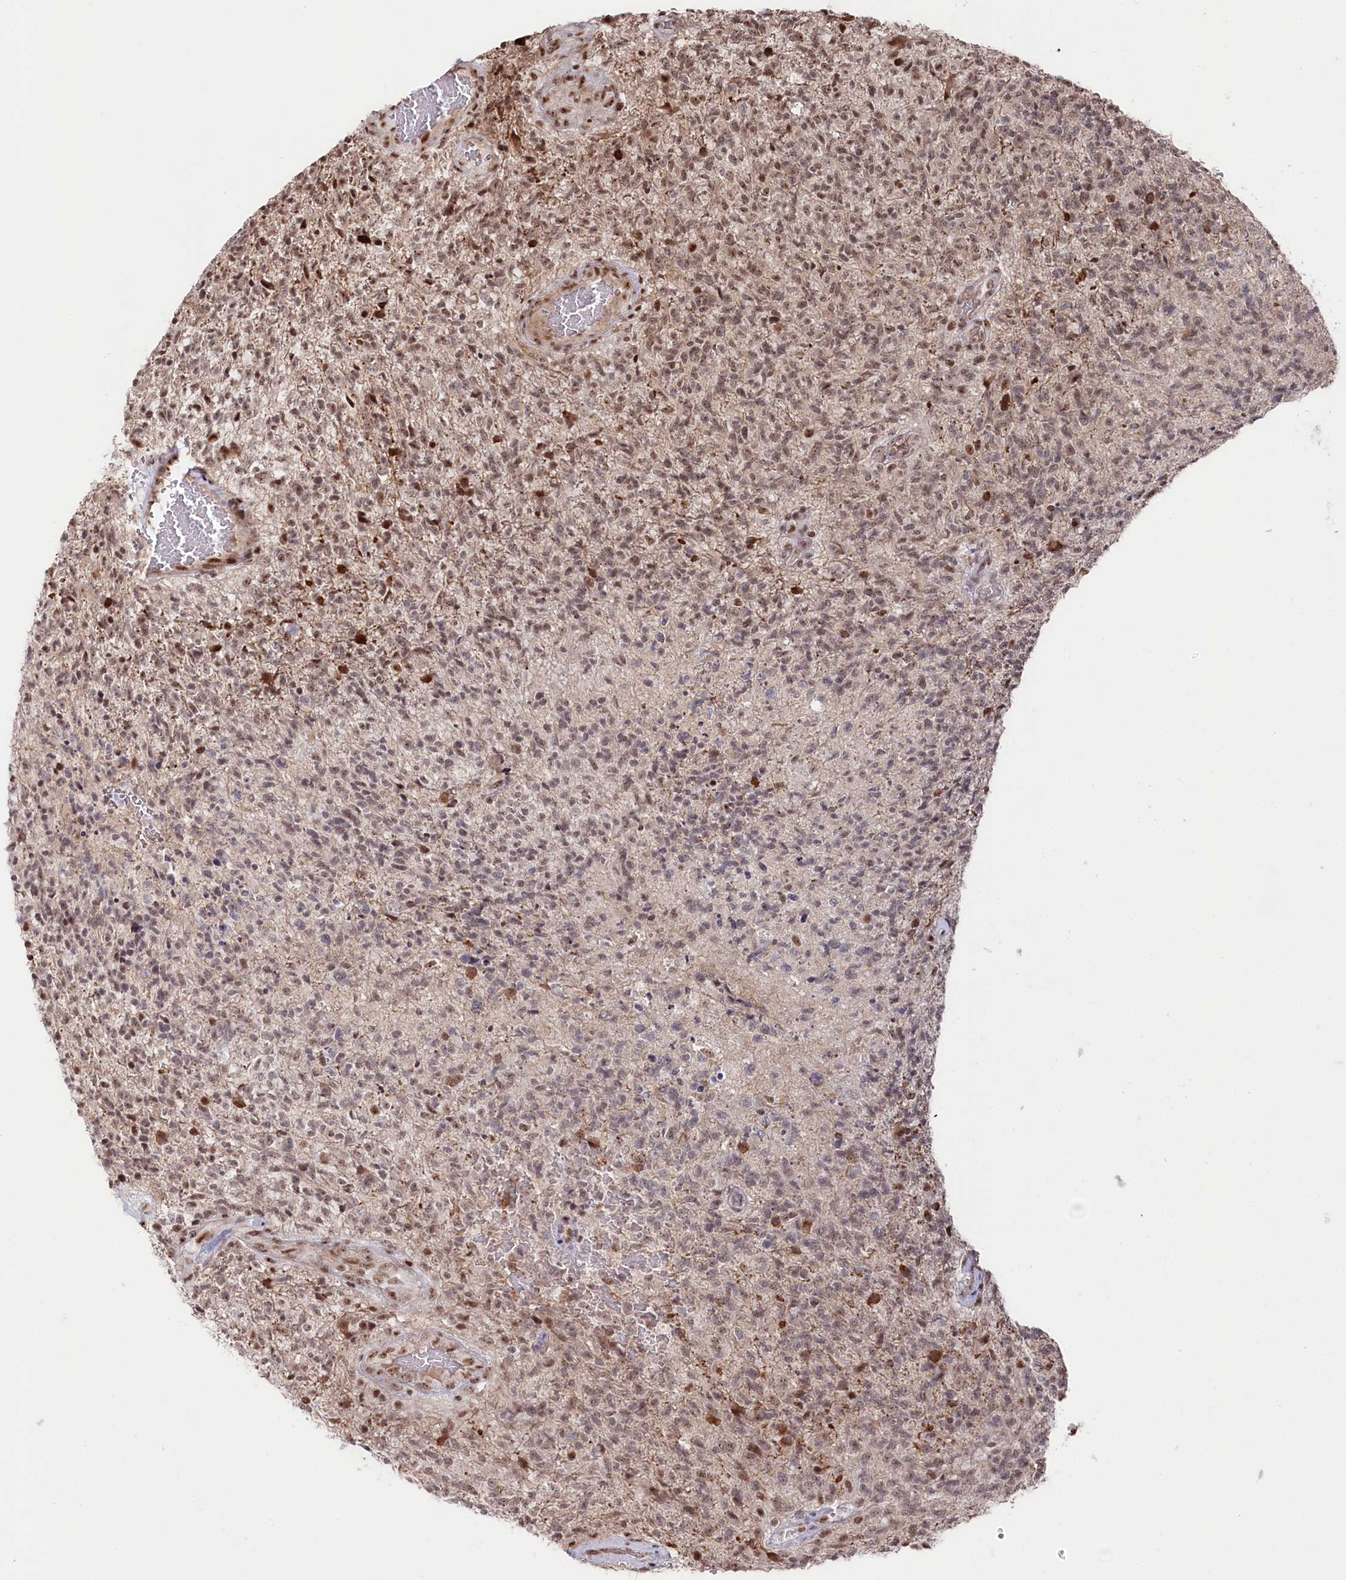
{"staining": {"intensity": "weak", "quantity": "<25%", "location": "nuclear"}, "tissue": "glioma", "cell_type": "Tumor cells", "image_type": "cancer", "snomed": [{"axis": "morphology", "description": "Glioma, malignant, High grade"}, {"axis": "topography", "description": "Brain"}], "caption": "High magnification brightfield microscopy of glioma stained with DAB (brown) and counterstained with hematoxylin (blue): tumor cells show no significant expression.", "gene": "POLR2H", "patient": {"sex": "male", "age": 56}}